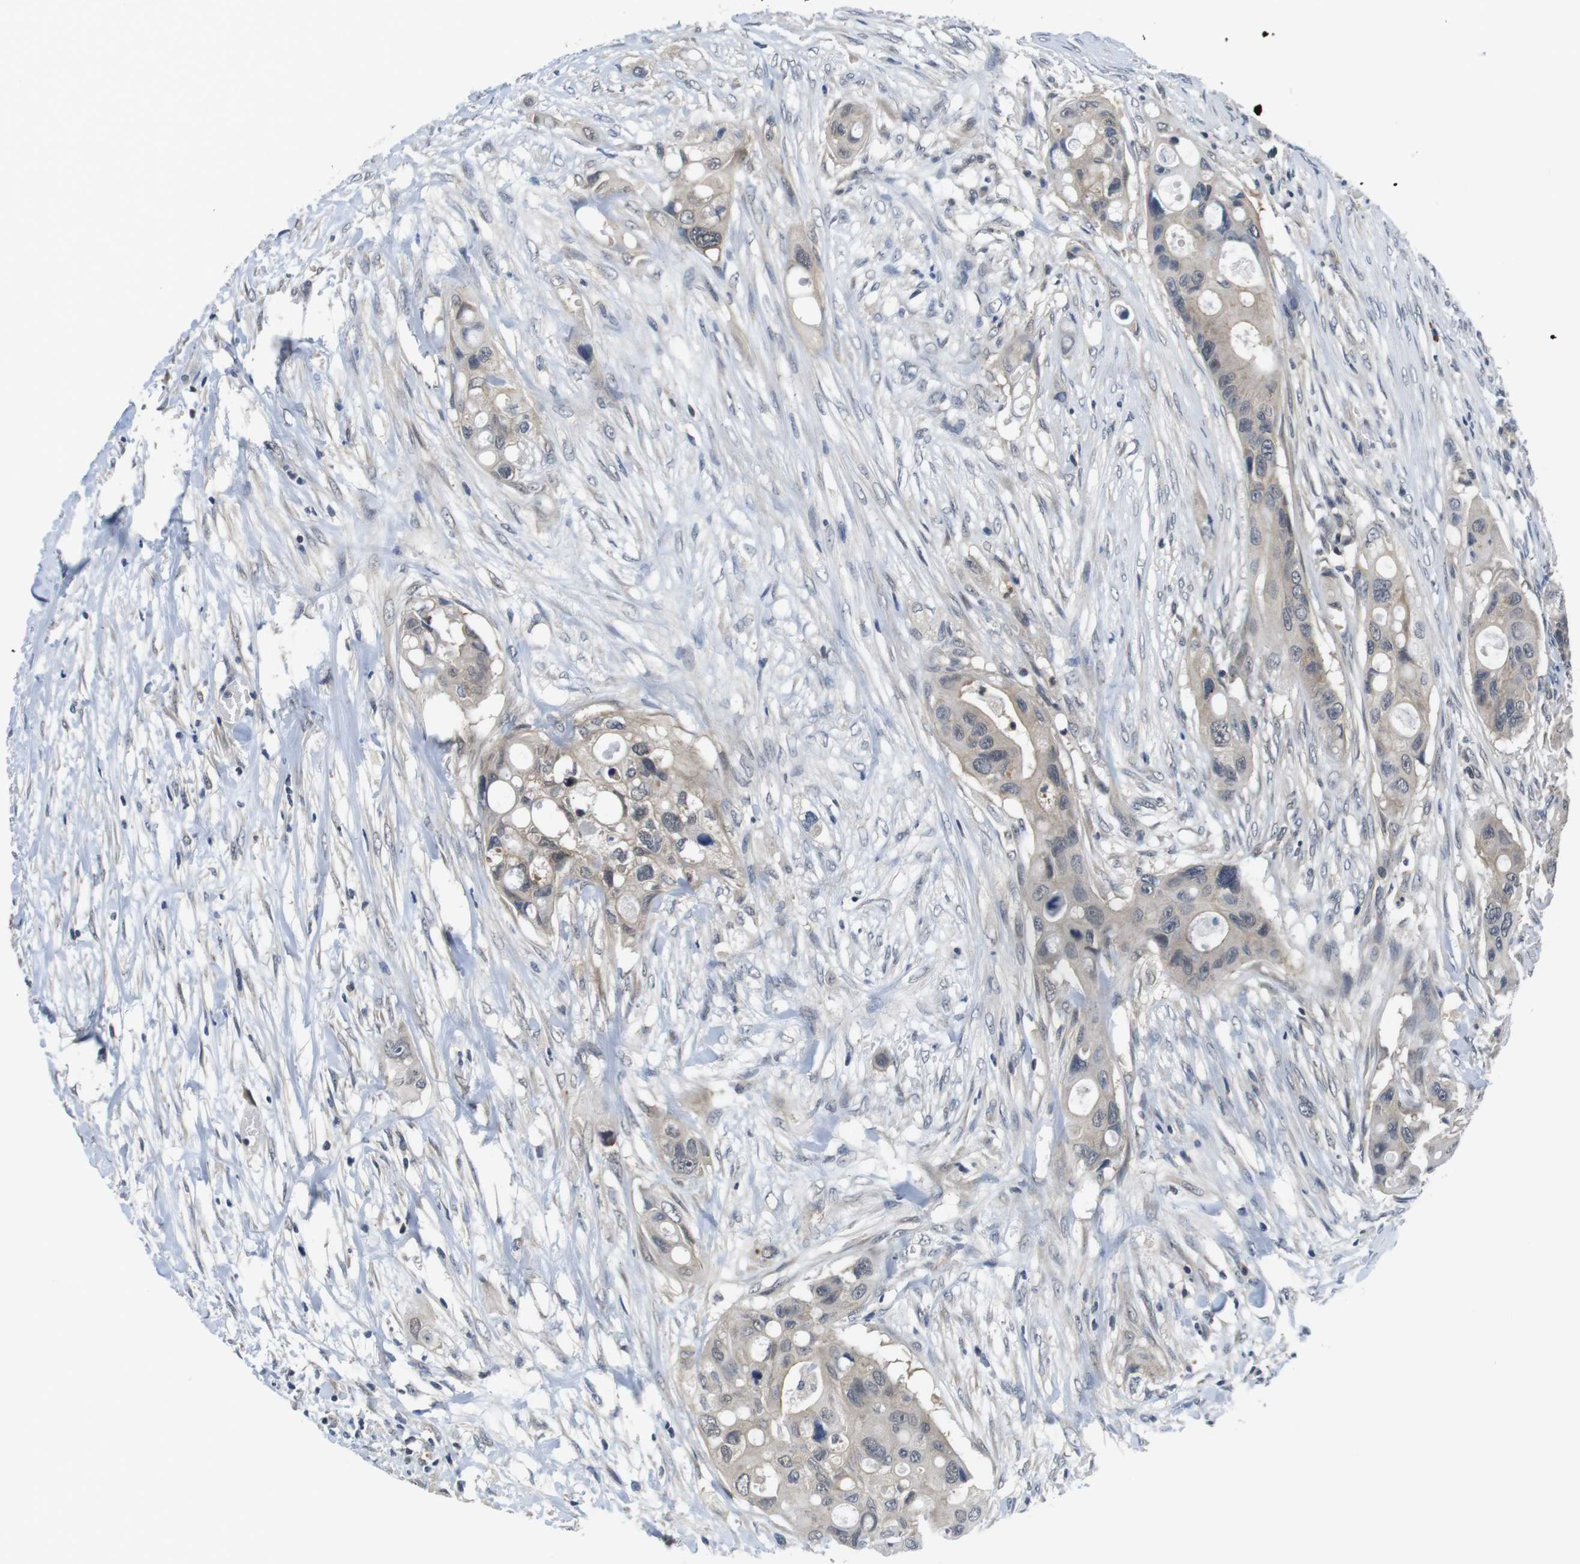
{"staining": {"intensity": "weak", "quantity": ">75%", "location": "cytoplasmic/membranous"}, "tissue": "colorectal cancer", "cell_type": "Tumor cells", "image_type": "cancer", "snomed": [{"axis": "morphology", "description": "Adenocarcinoma, NOS"}, {"axis": "topography", "description": "Colon"}], "caption": "Immunohistochemistry (IHC) of human colorectal cancer (adenocarcinoma) exhibits low levels of weak cytoplasmic/membranous expression in about >75% of tumor cells.", "gene": "FADD", "patient": {"sex": "female", "age": 57}}